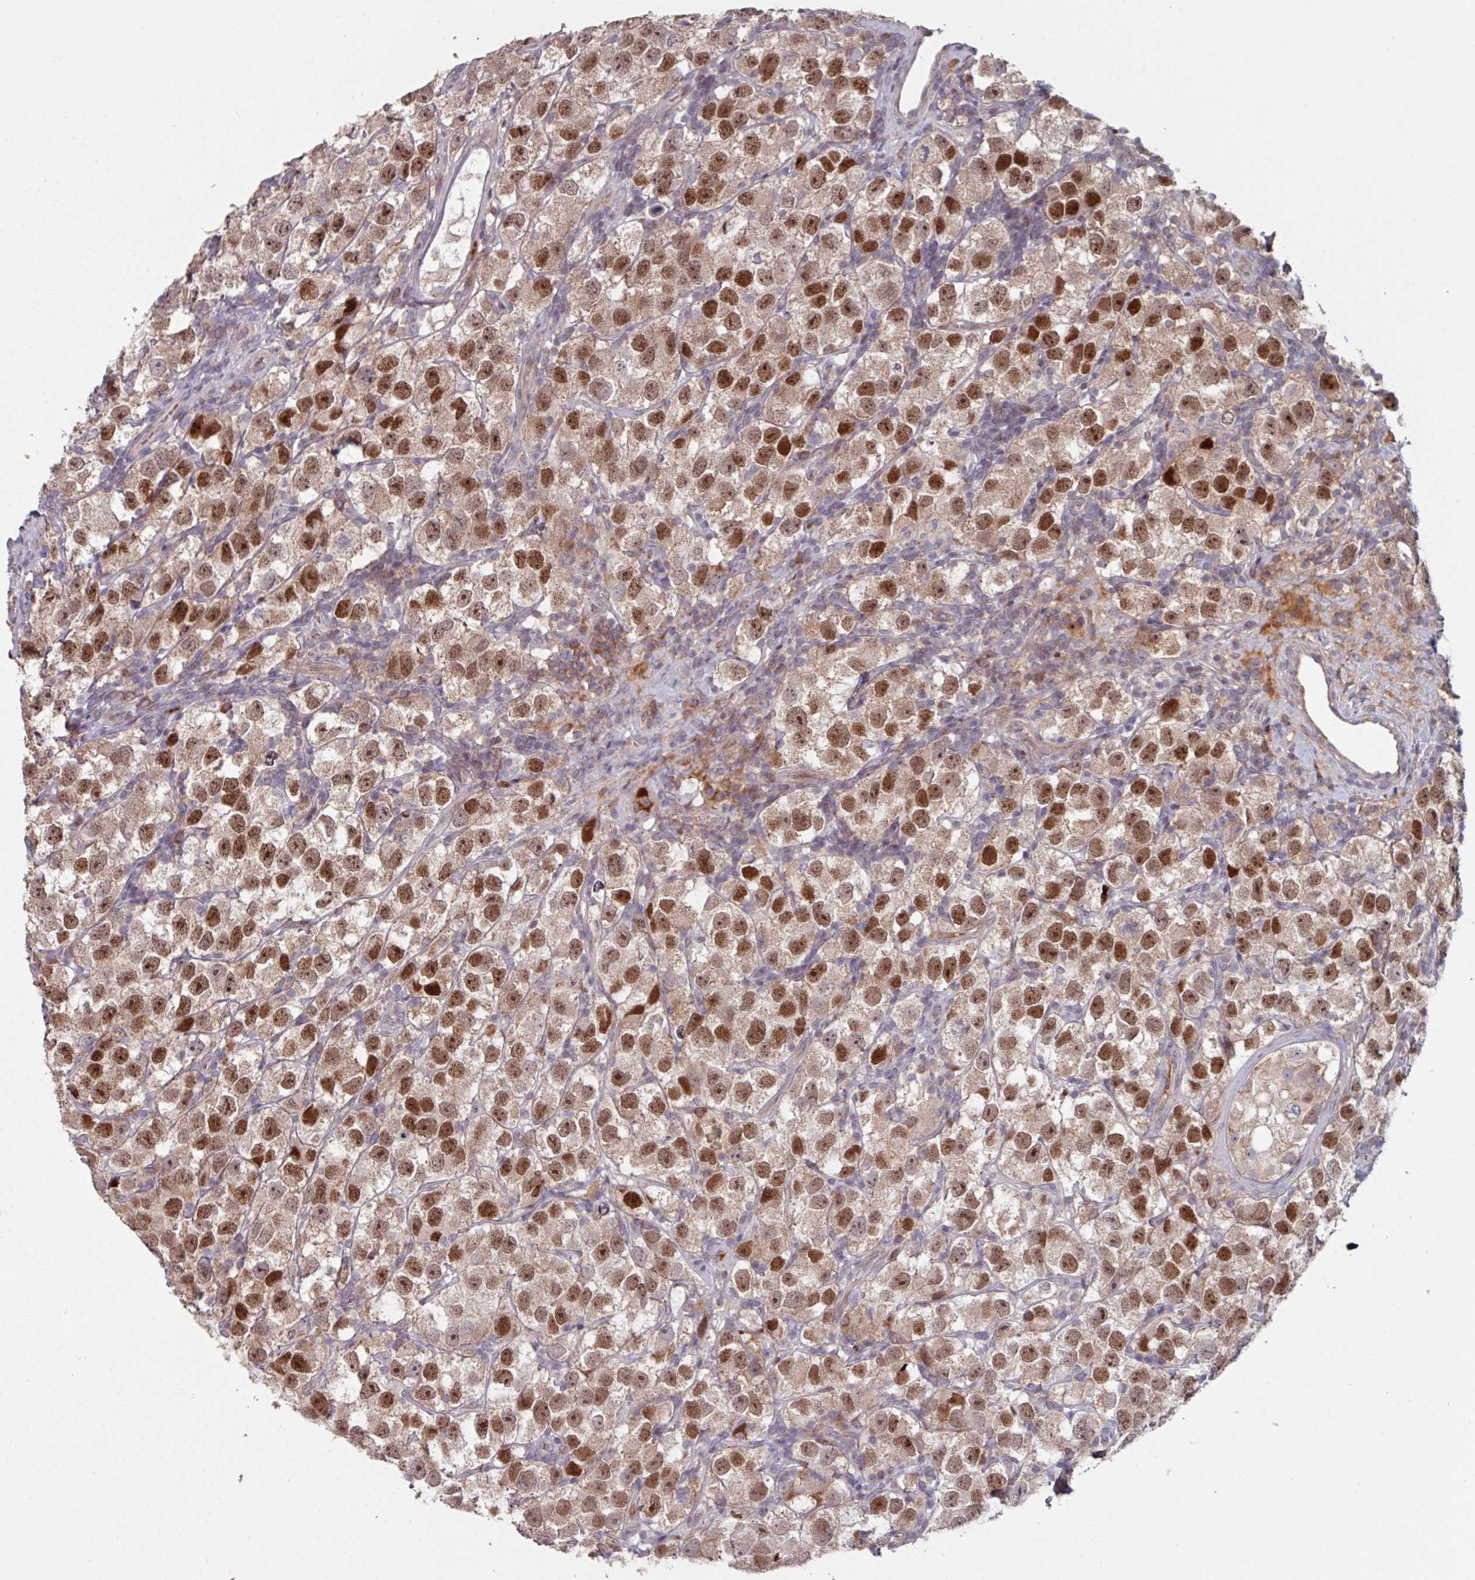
{"staining": {"intensity": "strong", "quantity": ">75%", "location": "nuclear"}, "tissue": "testis cancer", "cell_type": "Tumor cells", "image_type": "cancer", "snomed": [{"axis": "morphology", "description": "Seminoma, NOS"}, {"axis": "topography", "description": "Testis"}], "caption": "Approximately >75% of tumor cells in human testis seminoma exhibit strong nuclear protein positivity as visualized by brown immunohistochemical staining.", "gene": "TMEM88", "patient": {"sex": "male", "age": 26}}